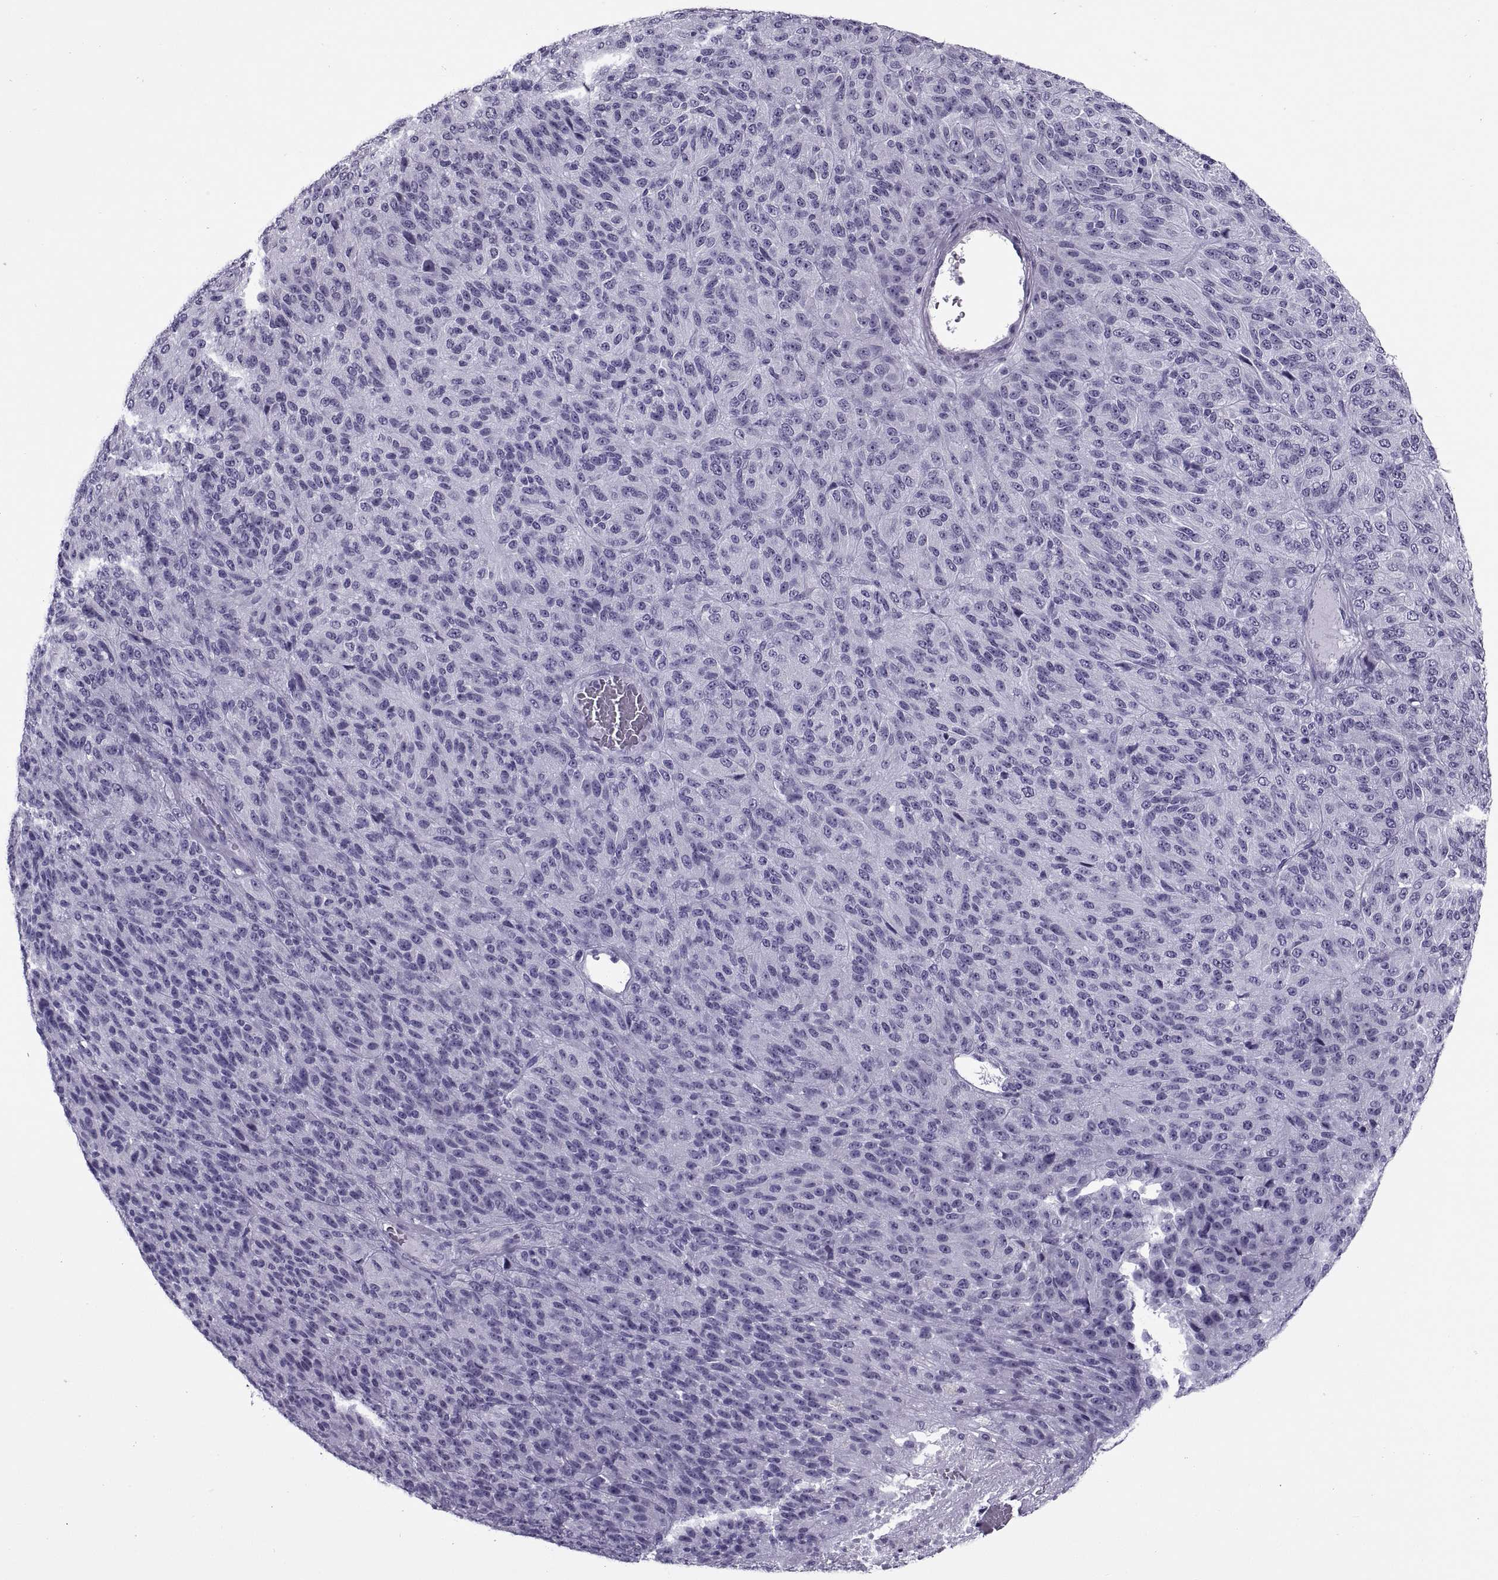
{"staining": {"intensity": "negative", "quantity": "none", "location": "none"}, "tissue": "melanoma", "cell_type": "Tumor cells", "image_type": "cancer", "snomed": [{"axis": "morphology", "description": "Malignant melanoma, Metastatic site"}, {"axis": "topography", "description": "Brain"}], "caption": "There is no significant positivity in tumor cells of malignant melanoma (metastatic site). (DAB (3,3'-diaminobenzidine) IHC visualized using brightfield microscopy, high magnification).", "gene": "RLBP1", "patient": {"sex": "female", "age": 56}}